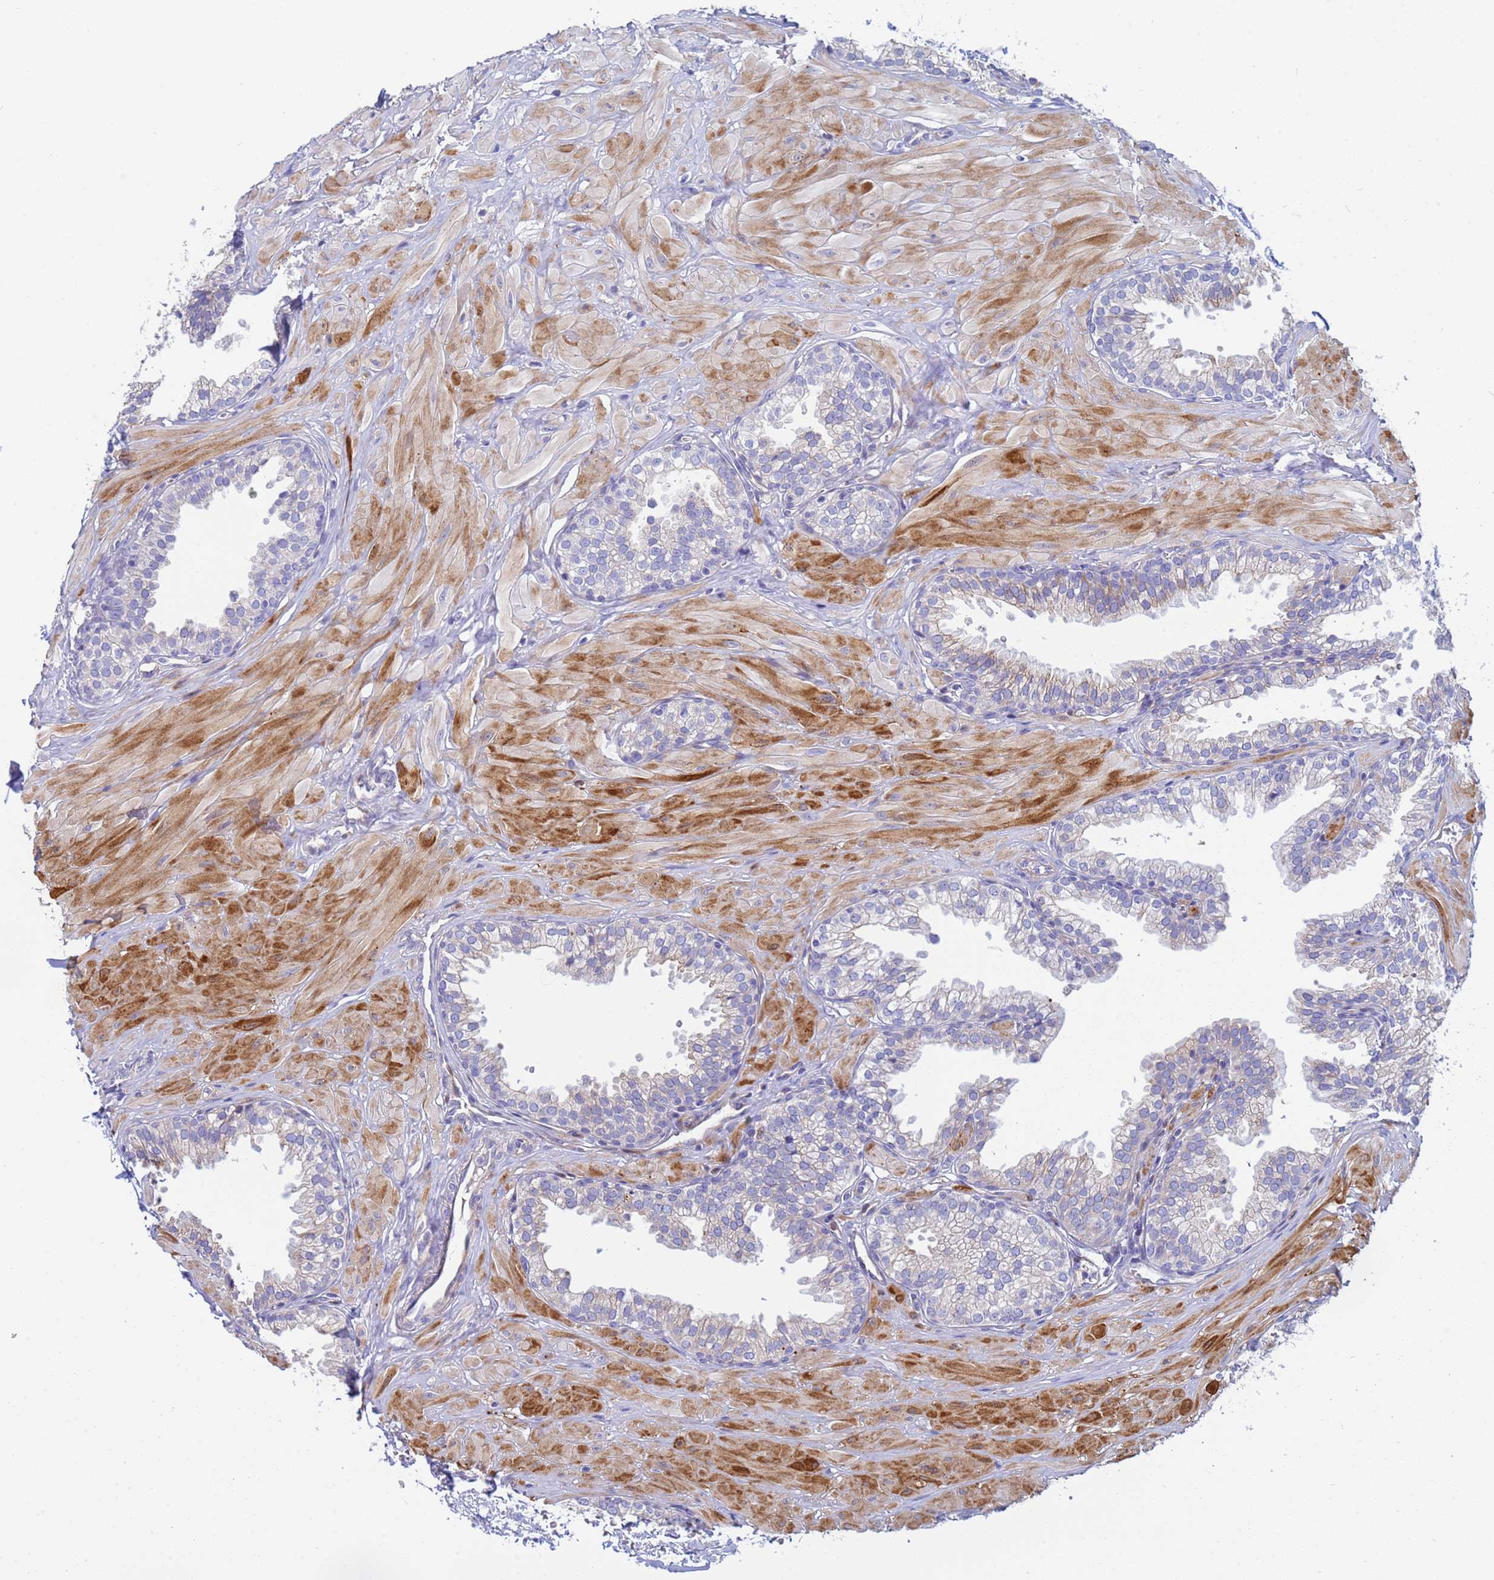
{"staining": {"intensity": "weak", "quantity": "<25%", "location": "cytoplasmic/membranous"}, "tissue": "prostate", "cell_type": "Glandular cells", "image_type": "normal", "snomed": [{"axis": "morphology", "description": "Normal tissue, NOS"}, {"axis": "topography", "description": "Prostate"}, {"axis": "topography", "description": "Peripheral nerve tissue"}], "caption": "There is no significant positivity in glandular cells of prostate. (DAB IHC, high magnification).", "gene": "PPP6R1", "patient": {"sex": "male", "age": 55}}